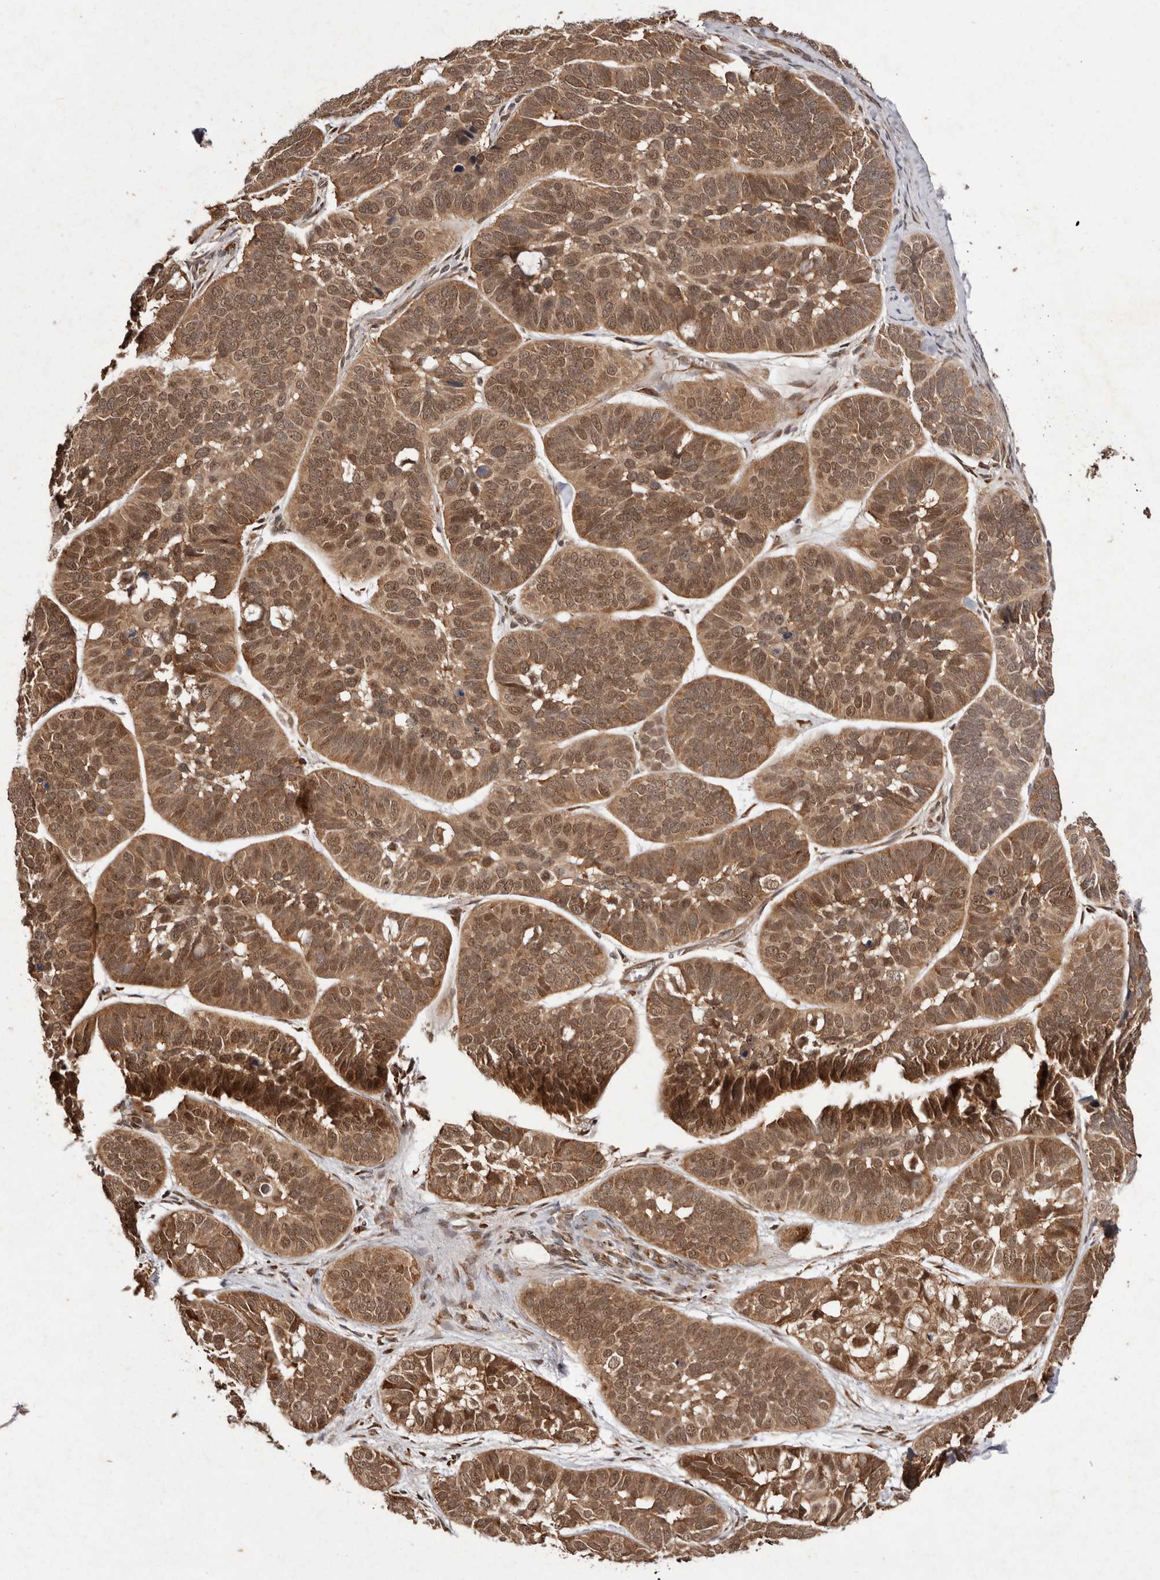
{"staining": {"intensity": "moderate", "quantity": ">75%", "location": "cytoplasmic/membranous,nuclear"}, "tissue": "skin cancer", "cell_type": "Tumor cells", "image_type": "cancer", "snomed": [{"axis": "morphology", "description": "Basal cell carcinoma"}, {"axis": "topography", "description": "Skin"}], "caption": "A histopathology image of skin cancer (basal cell carcinoma) stained for a protein demonstrates moderate cytoplasmic/membranous and nuclear brown staining in tumor cells.", "gene": "LRGUK", "patient": {"sex": "male", "age": 62}}